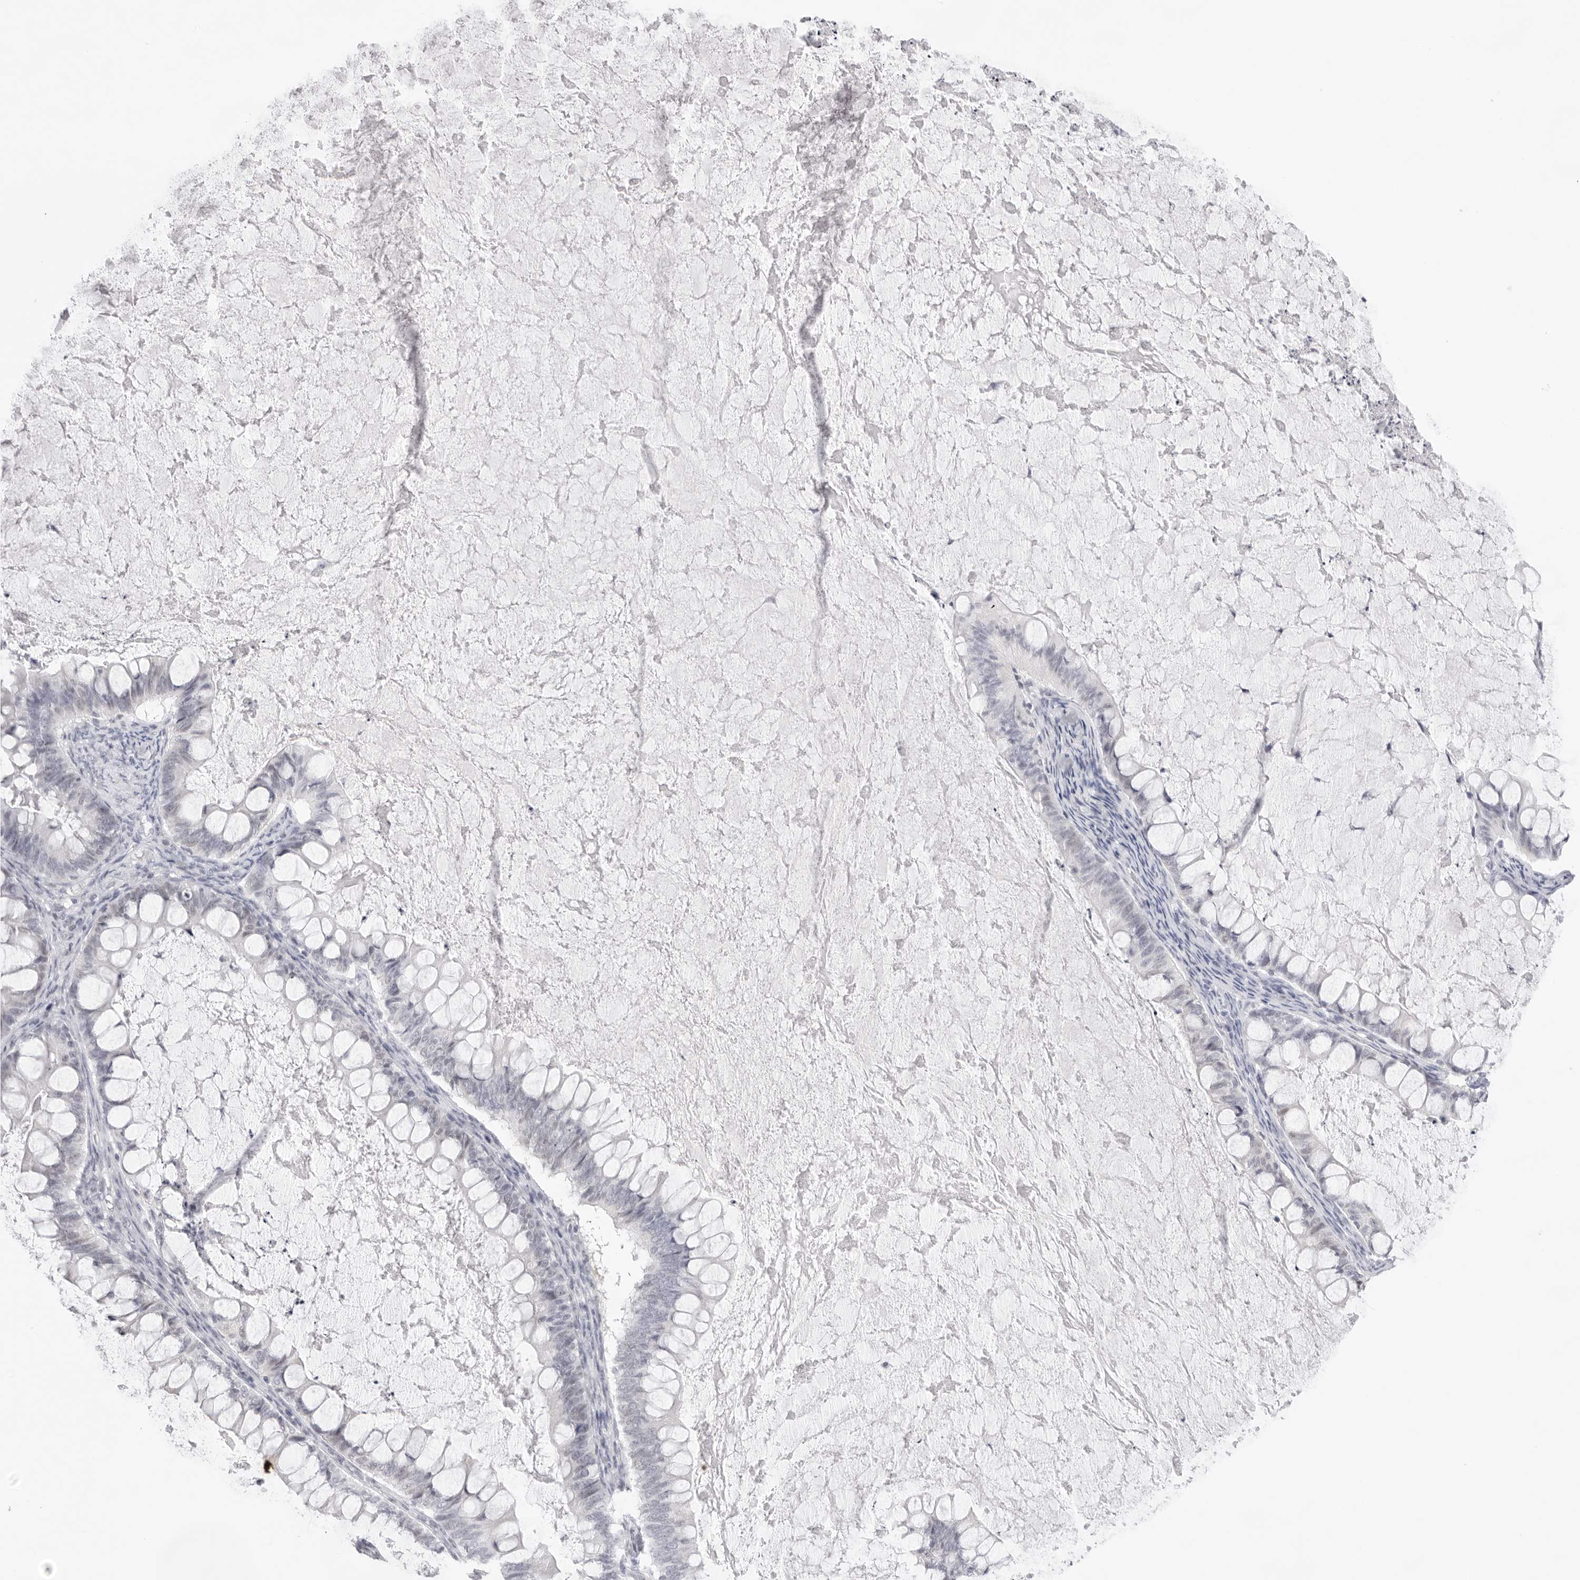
{"staining": {"intensity": "negative", "quantity": "none", "location": "none"}, "tissue": "ovarian cancer", "cell_type": "Tumor cells", "image_type": "cancer", "snomed": [{"axis": "morphology", "description": "Cystadenocarcinoma, mucinous, NOS"}, {"axis": "topography", "description": "Ovary"}], "caption": "Immunohistochemical staining of human ovarian cancer (mucinous cystadenocarcinoma) reveals no significant expression in tumor cells.", "gene": "KLK12", "patient": {"sex": "female", "age": 61}}